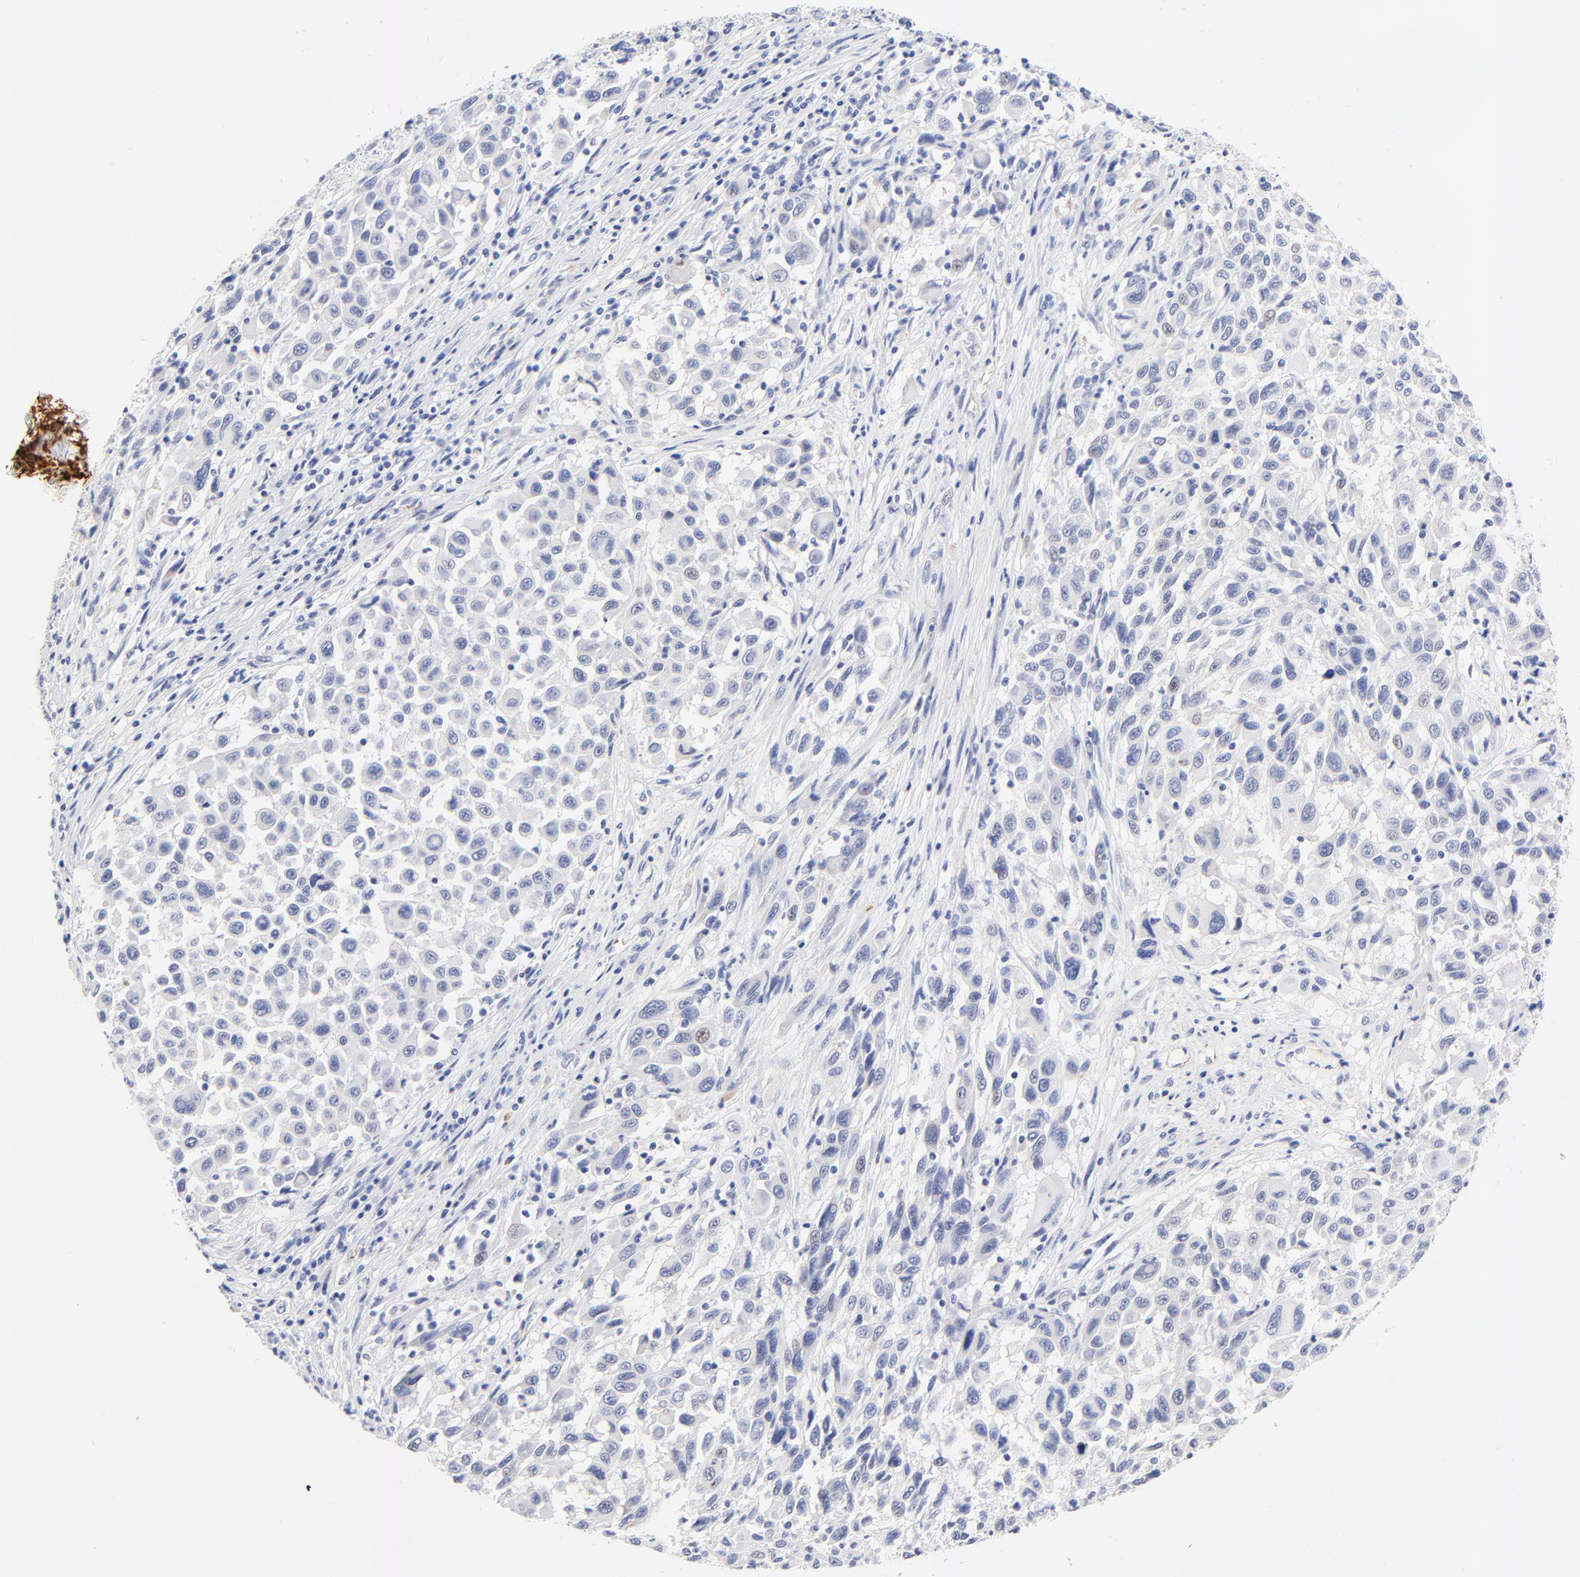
{"staining": {"intensity": "negative", "quantity": "none", "location": "none"}, "tissue": "melanoma", "cell_type": "Tumor cells", "image_type": "cancer", "snomed": [{"axis": "morphology", "description": "Malignant melanoma, Metastatic site"}, {"axis": "topography", "description": "Lymph node"}], "caption": "Micrograph shows no significant protein positivity in tumor cells of malignant melanoma (metastatic site).", "gene": "FAM117B", "patient": {"sex": "male", "age": 61}}